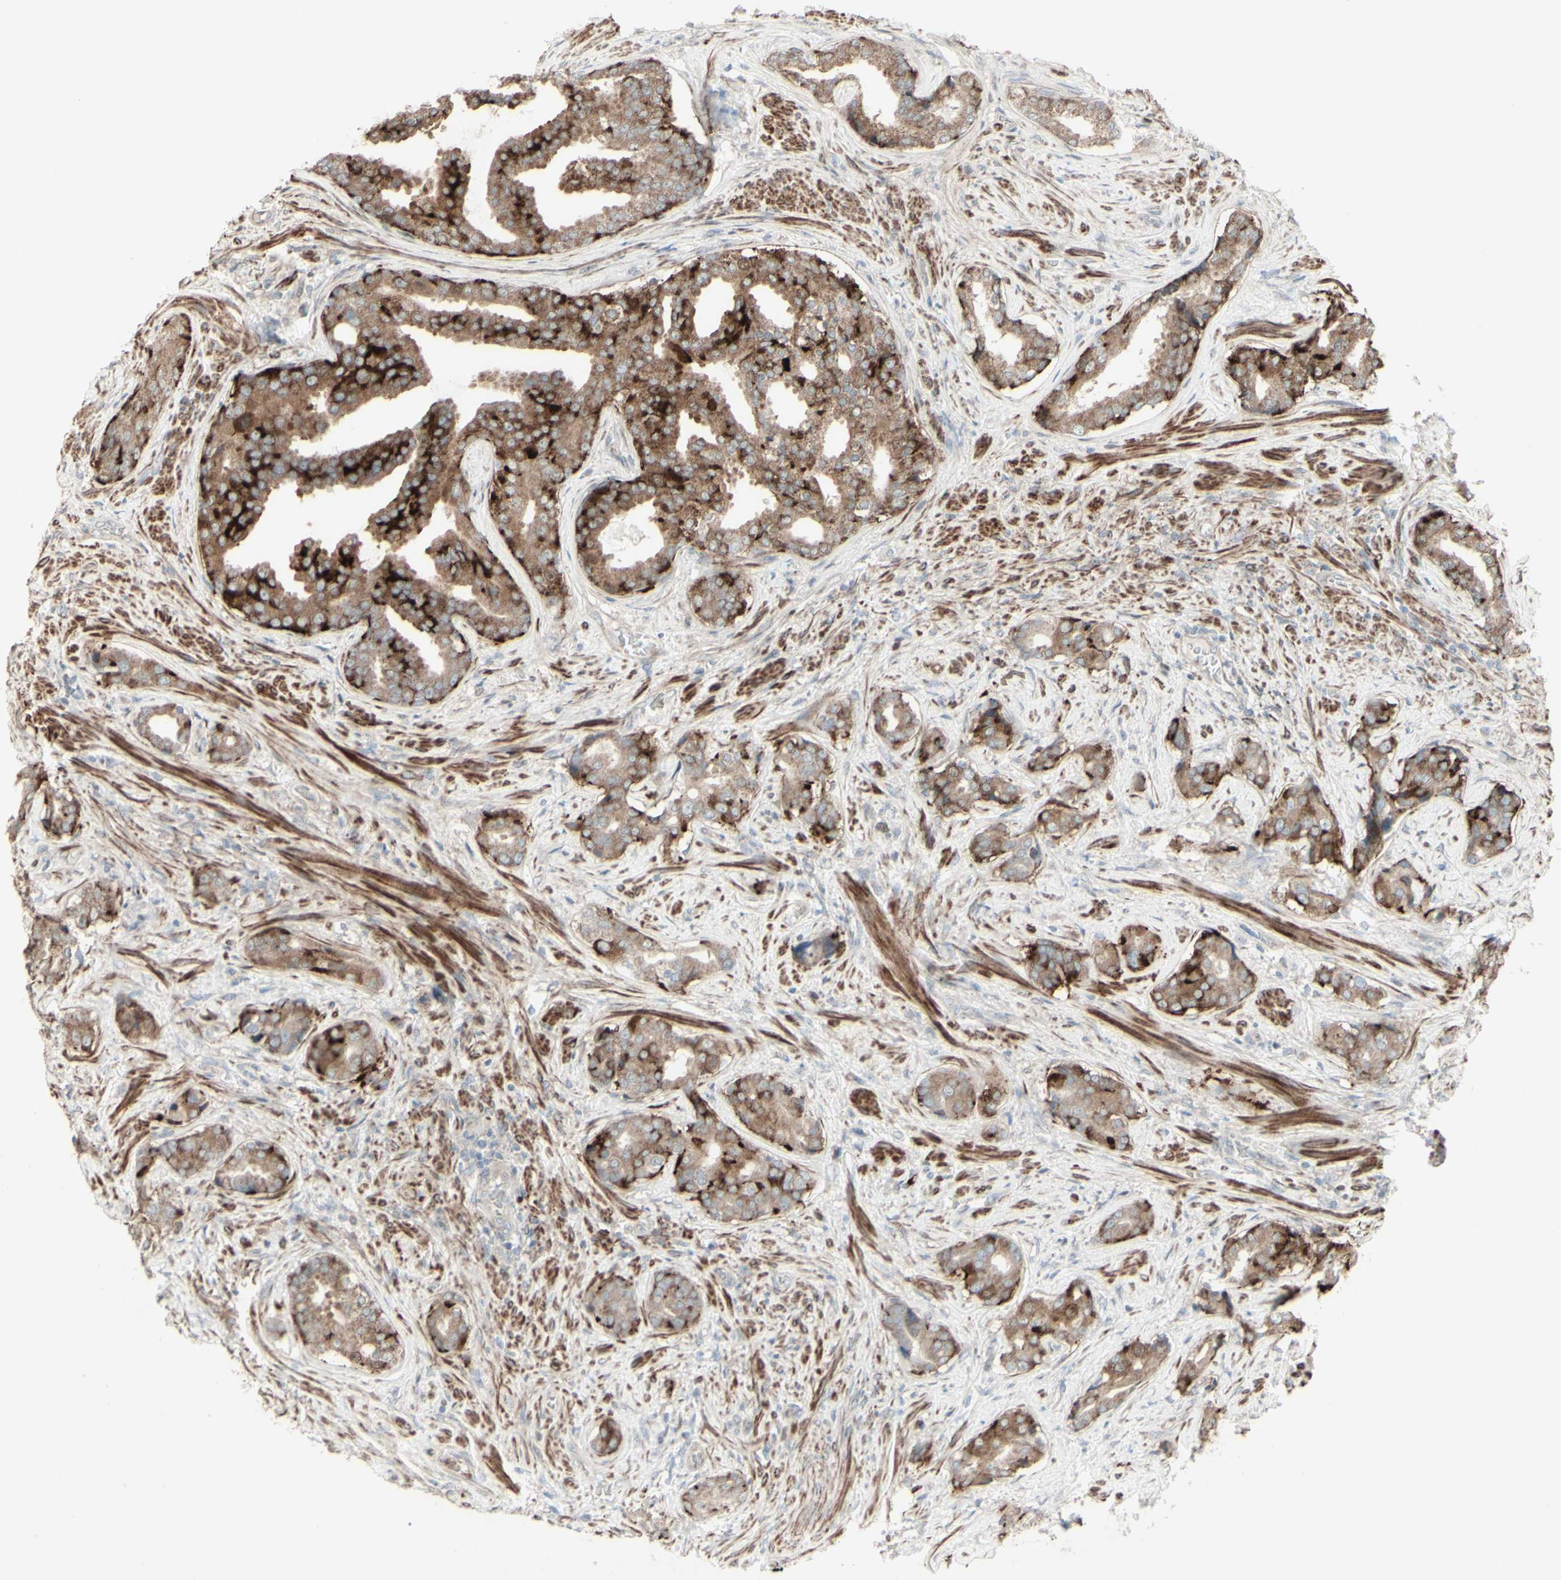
{"staining": {"intensity": "moderate", "quantity": ">75%", "location": "cytoplasmic/membranous"}, "tissue": "prostate cancer", "cell_type": "Tumor cells", "image_type": "cancer", "snomed": [{"axis": "morphology", "description": "Adenocarcinoma, High grade"}, {"axis": "topography", "description": "Prostate"}], "caption": "Prostate cancer (adenocarcinoma (high-grade)) was stained to show a protein in brown. There is medium levels of moderate cytoplasmic/membranous expression in about >75% of tumor cells.", "gene": "GMNN", "patient": {"sex": "male", "age": 71}}